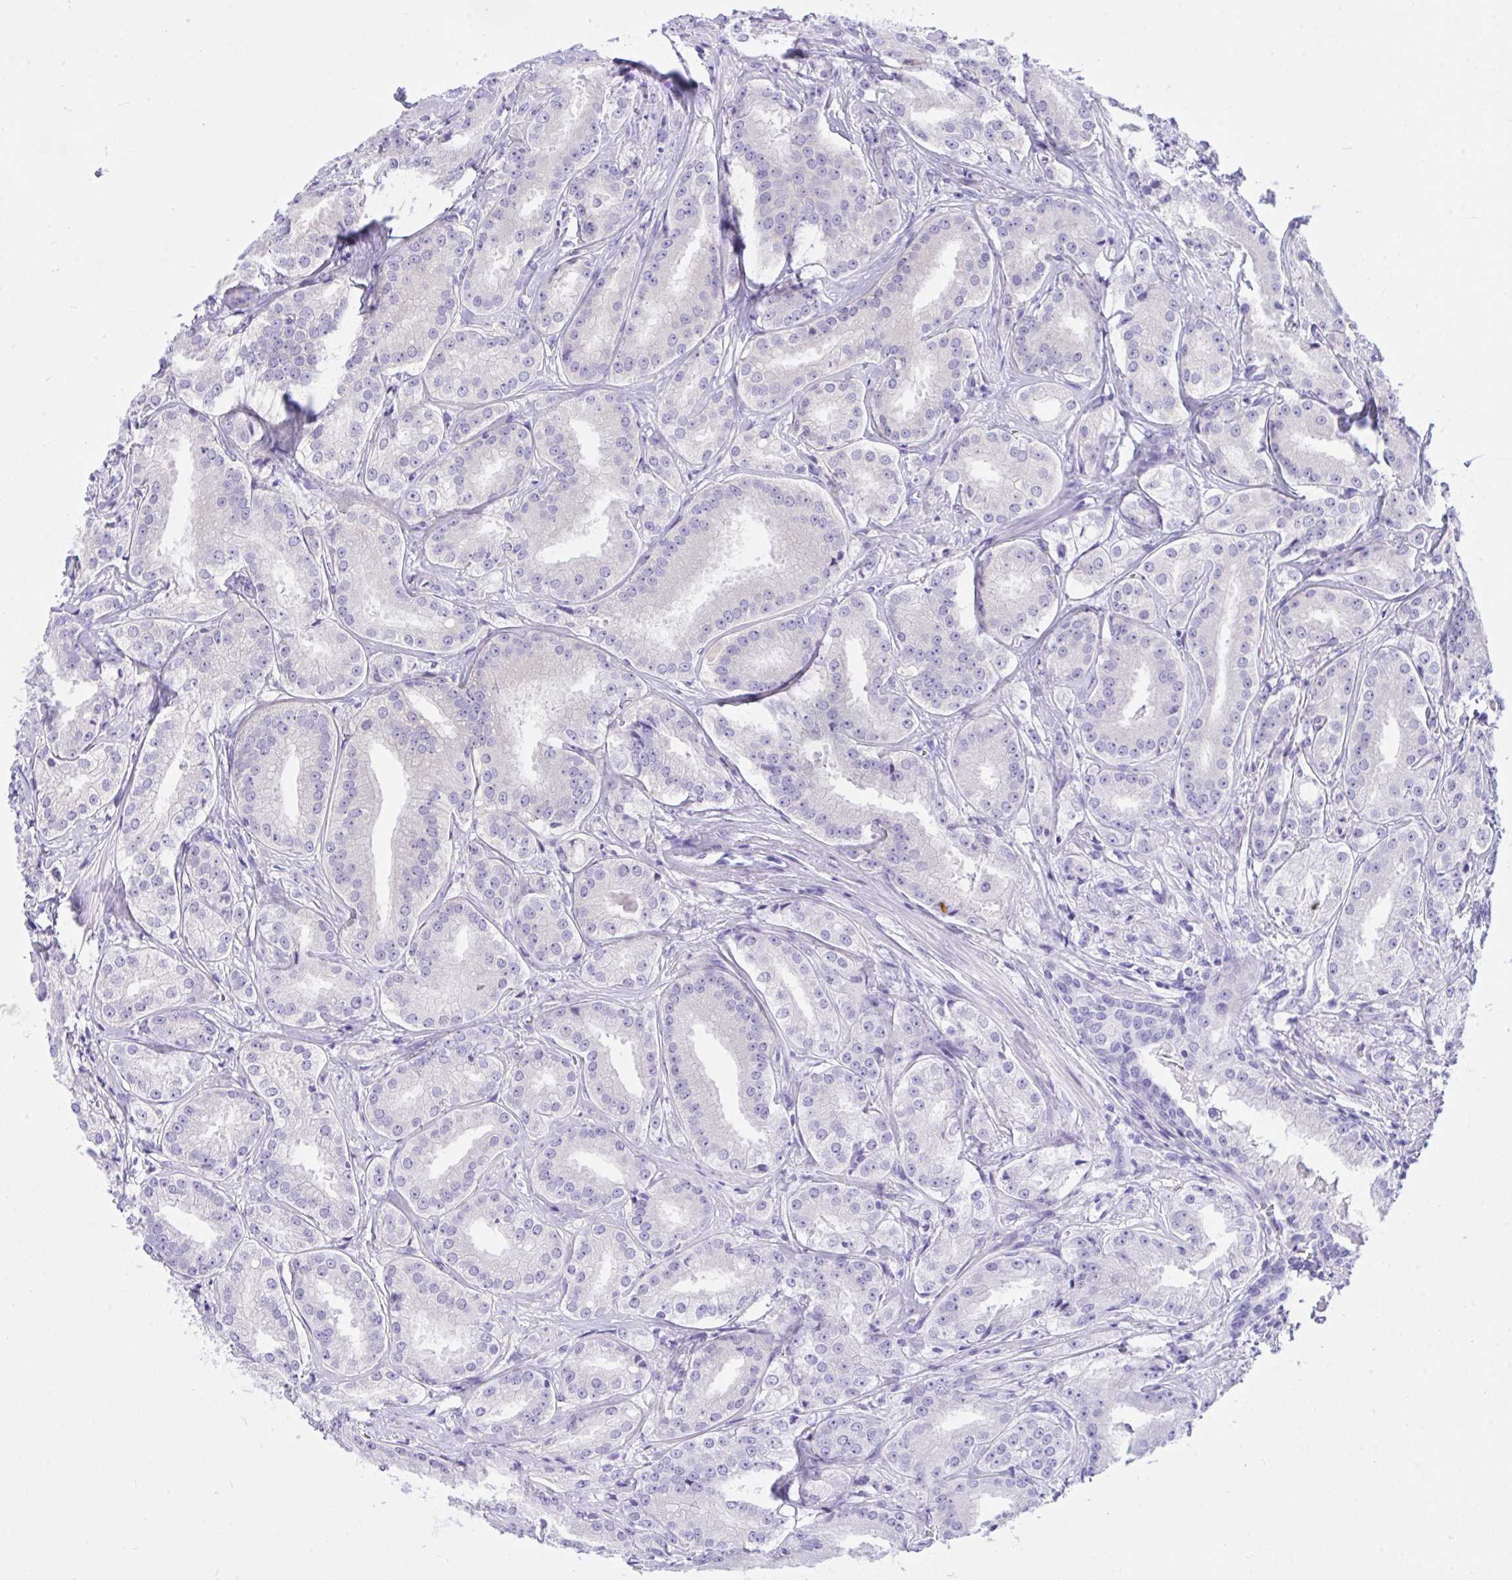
{"staining": {"intensity": "negative", "quantity": "none", "location": "none"}, "tissue": "prostate cancer", "cell_type": "Tumor cells", "image_type": "cancer", "snomed": [{"axis": "morphology", "description": "Adenocarcinoma, High grade"}, {"axis": "topography", "description": "Prostate"}], "caption": "Tumor cells are negative for protein expression in human prostate cancer (adenocarcinoma (high-grade)).", "gene": "TLN2", "patient": {"sex": "male", "age": 64}}